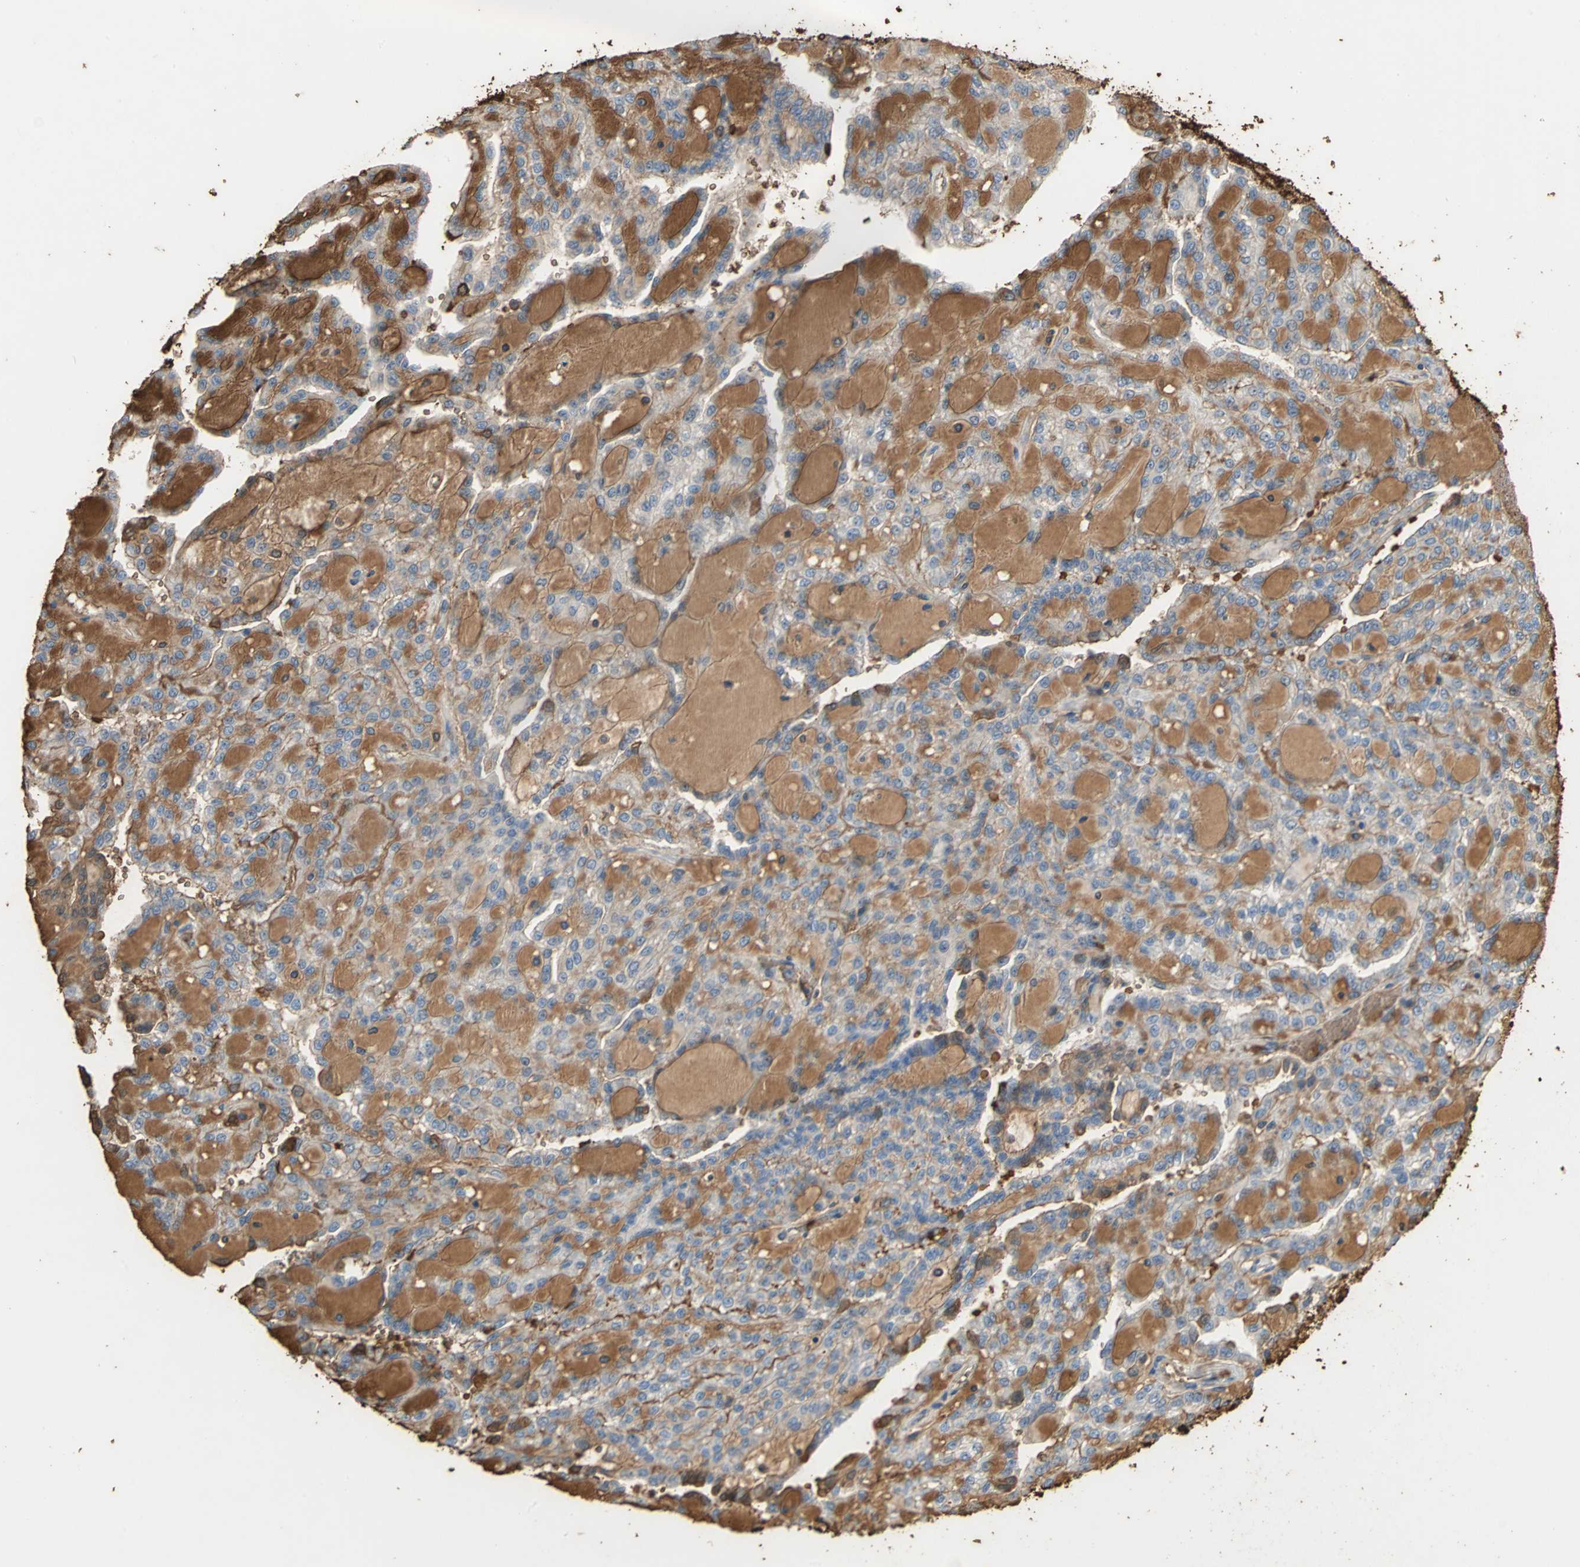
{"staining": {"intensity": "moderate", "quantity": ">75%", "location": "cytoplasmic/membranous"}, "tissue": "renal cancer", "cell_type": "Tumor cells", "image_type": "cancer", "snomed": [{"axis": "morphology", "description": "Adenocarcinoma, NOS"}, {"axis": "topography", "description": "Kidney"}], "caption": "Immunohistochemistry (IHC) (DAB (3,3'-diaminobenzidine)) staining of human renal cancer reveals moderate cytoplasmic/membranous protein staining in approximately >75% of tumor cells.", "gene": "TREM1", "patient": {"sex": "male", "age": 63}}